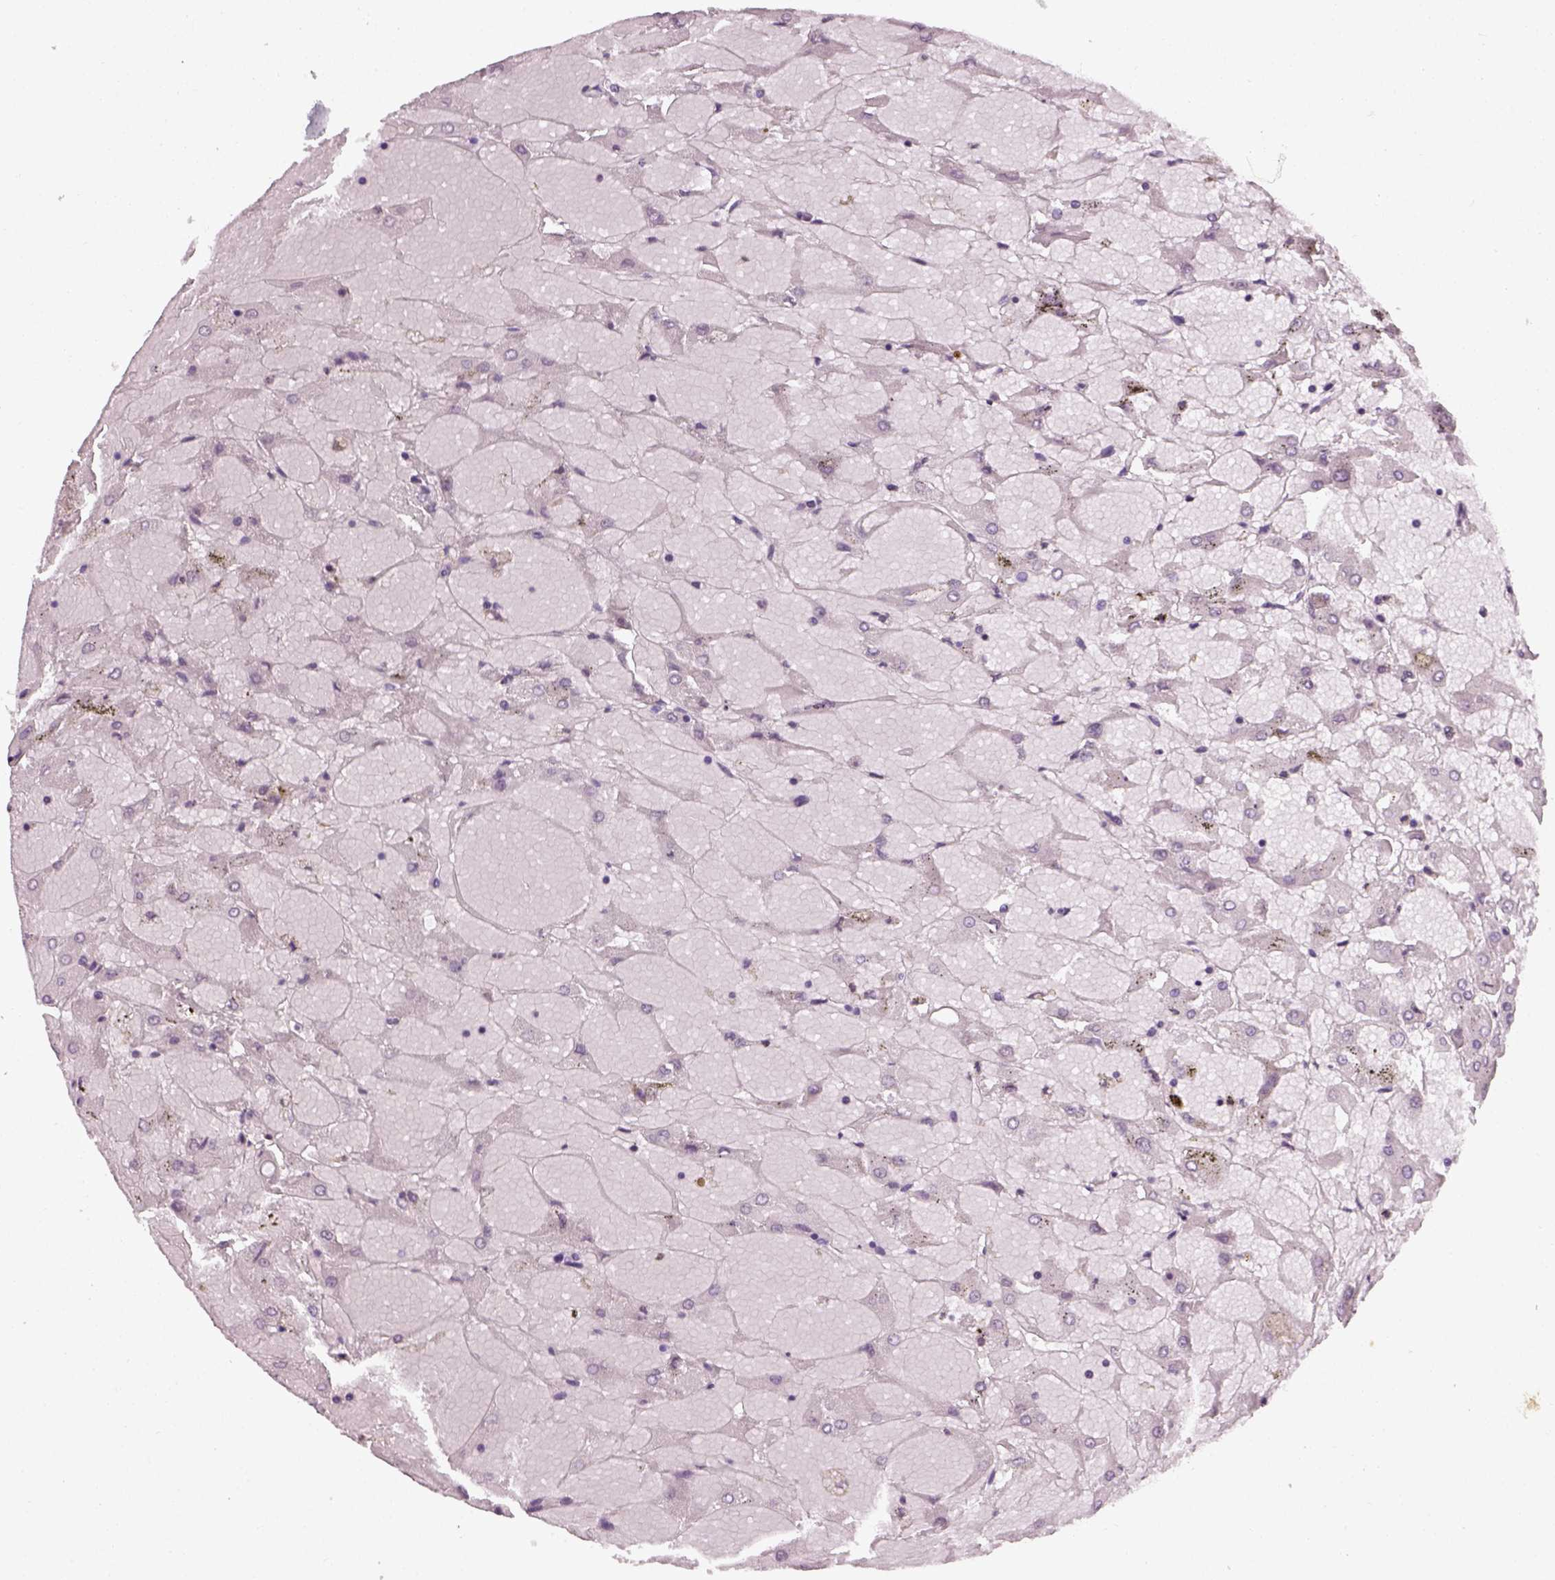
{"staining": {"intensity": "negative", "quantity": "none", "location": "none"}, "tissue": "renal cancer", "cell_type": "Tumor cells", "image_type": "cancer", "snomed": [{"axis": "morphology", "description": "Adenocarcinoma, NOS"}, {"axis": "topography", "description": "Kidney"}], "caption": "Renal cancer stained for a protein using immunohistochemistry exhibits no positivity tumor cells.", "gene": "TH", "patient": {"sex": "male", "age": 72}}